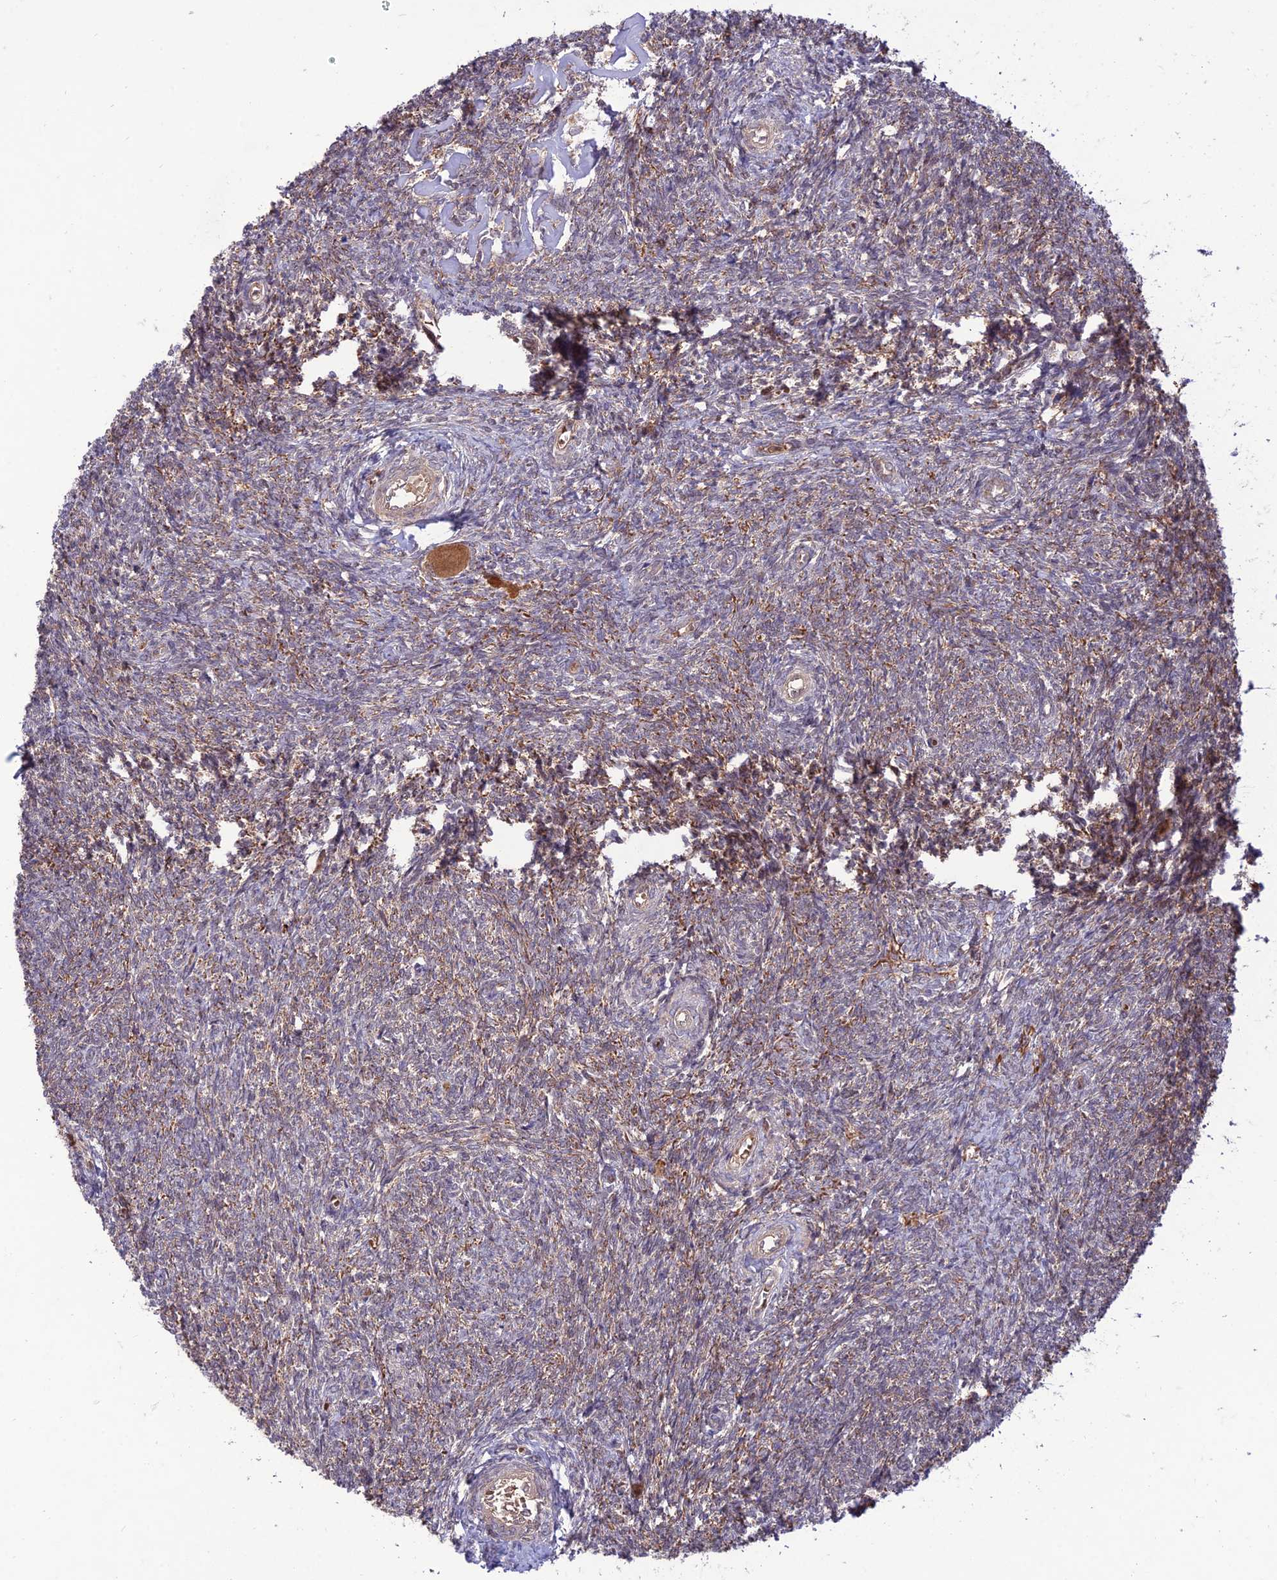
{"staining": {"intensity": "moderate", "quantity": ">75%", "location": "cytoplasmic/membranous"}, "tissue": "ovary", "cell_type": "Follicle cells", "image_type": "normal", "snomed": [{"axis": "morphology", "description": "Normal tissue, NOS"}, {"axis": "topography", "description": "Ovary"}], "caption": "Brown immunohistochemical staining in unremarkable ovary demonstrates moderate cytoplasmic/membranous positivity in approximately >75% of follicle cells.", "gene": "NDUFC1", "patient": {"sex": "female", "age": 44}}